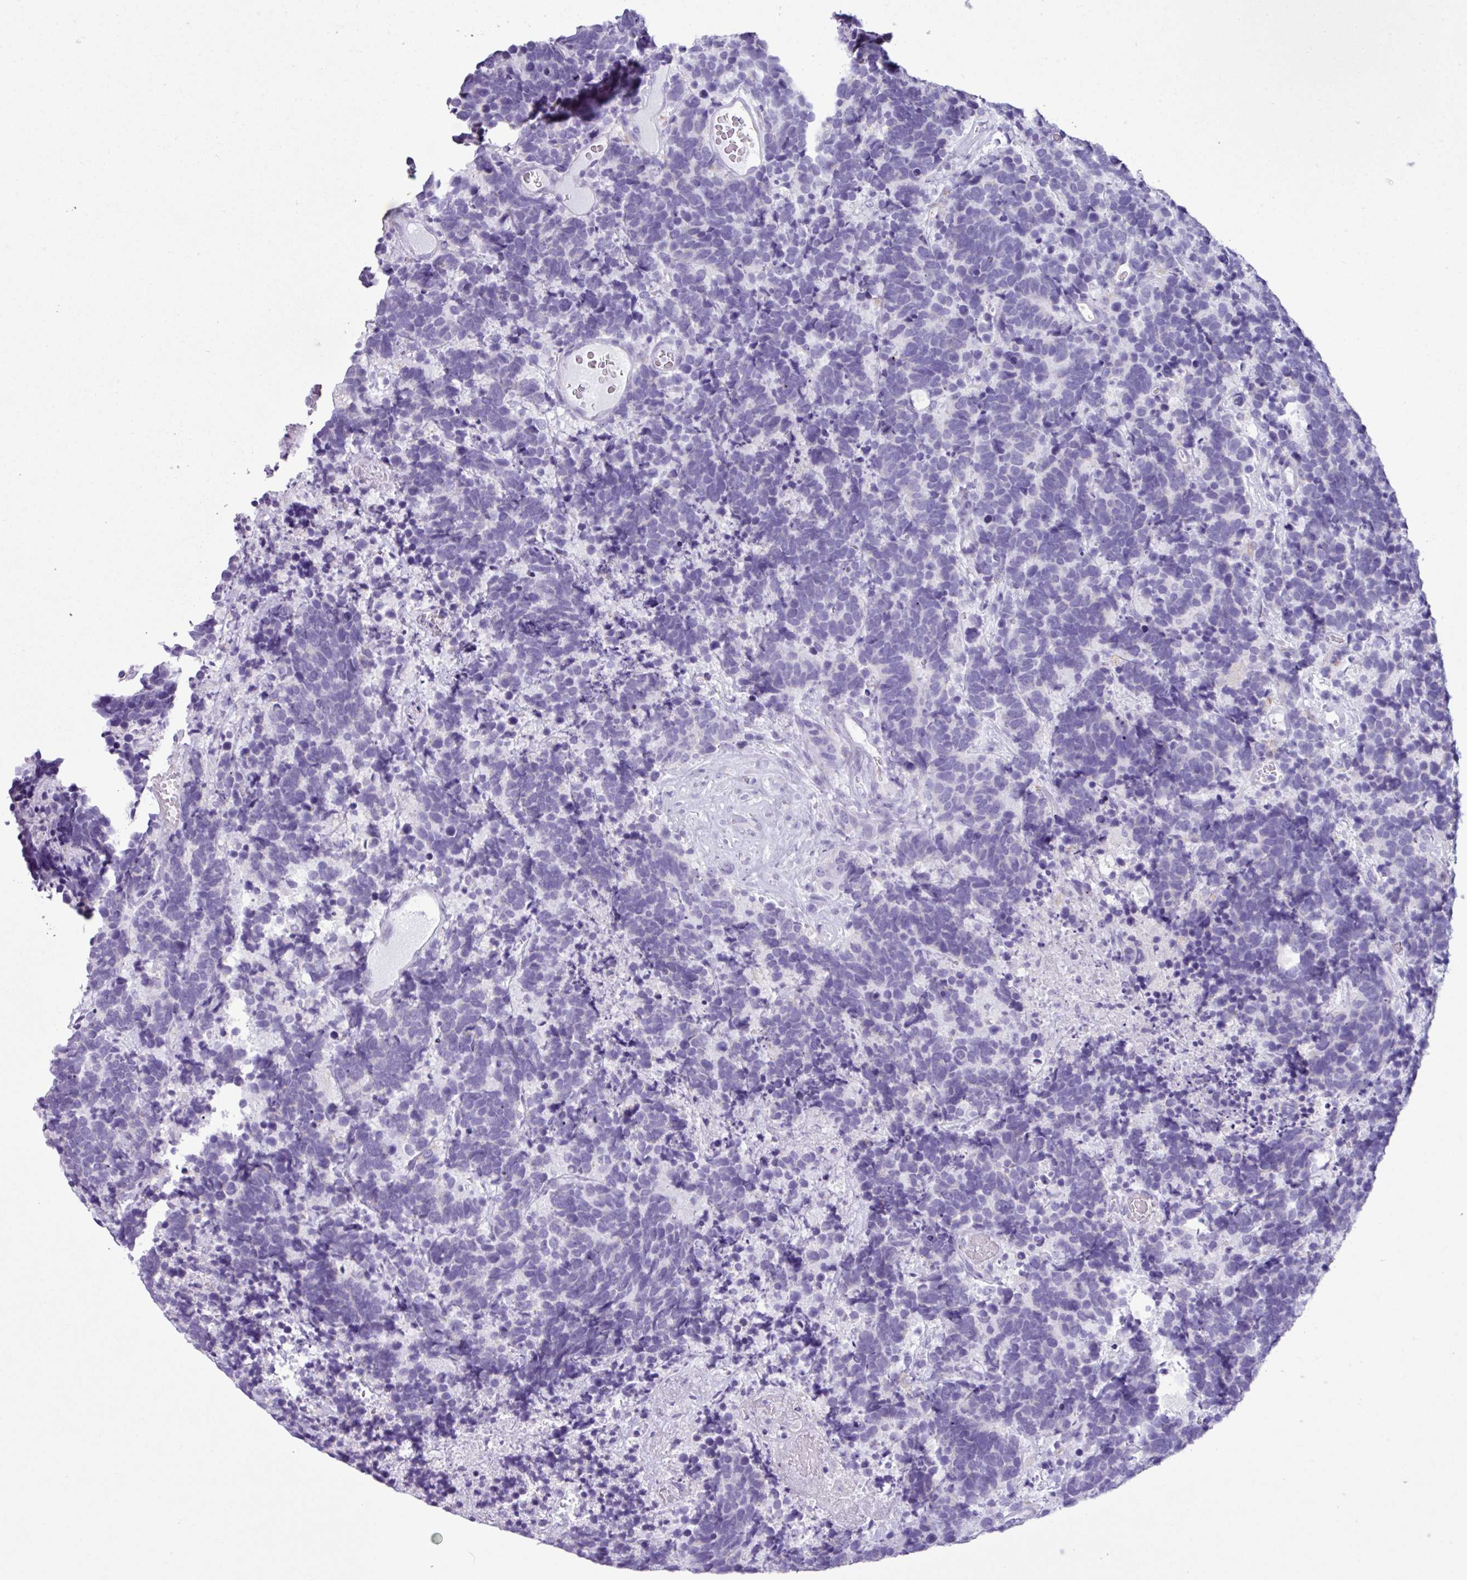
{"staining": {"intensity": "negative", "quantity": "none", "location": "none"}, "tissue": "carcinoid", "cell_type": "Tumor cells", "image_type": "cancer", "snomed": [{"axis": "morphology", "description": "Carcinoma, NOS"}, {"axis": "morphology", "description": "Carcinoid, malignant, NOS"}, {"axis": "topography", "description": "Urinary bladder"}], "caption": "This is an immunohistochemistry micrograph of malignant carcinoid. There is no expression in tumor cells.", "gene": "AGO3", "patient": {"sex": "male", "age": 57}}